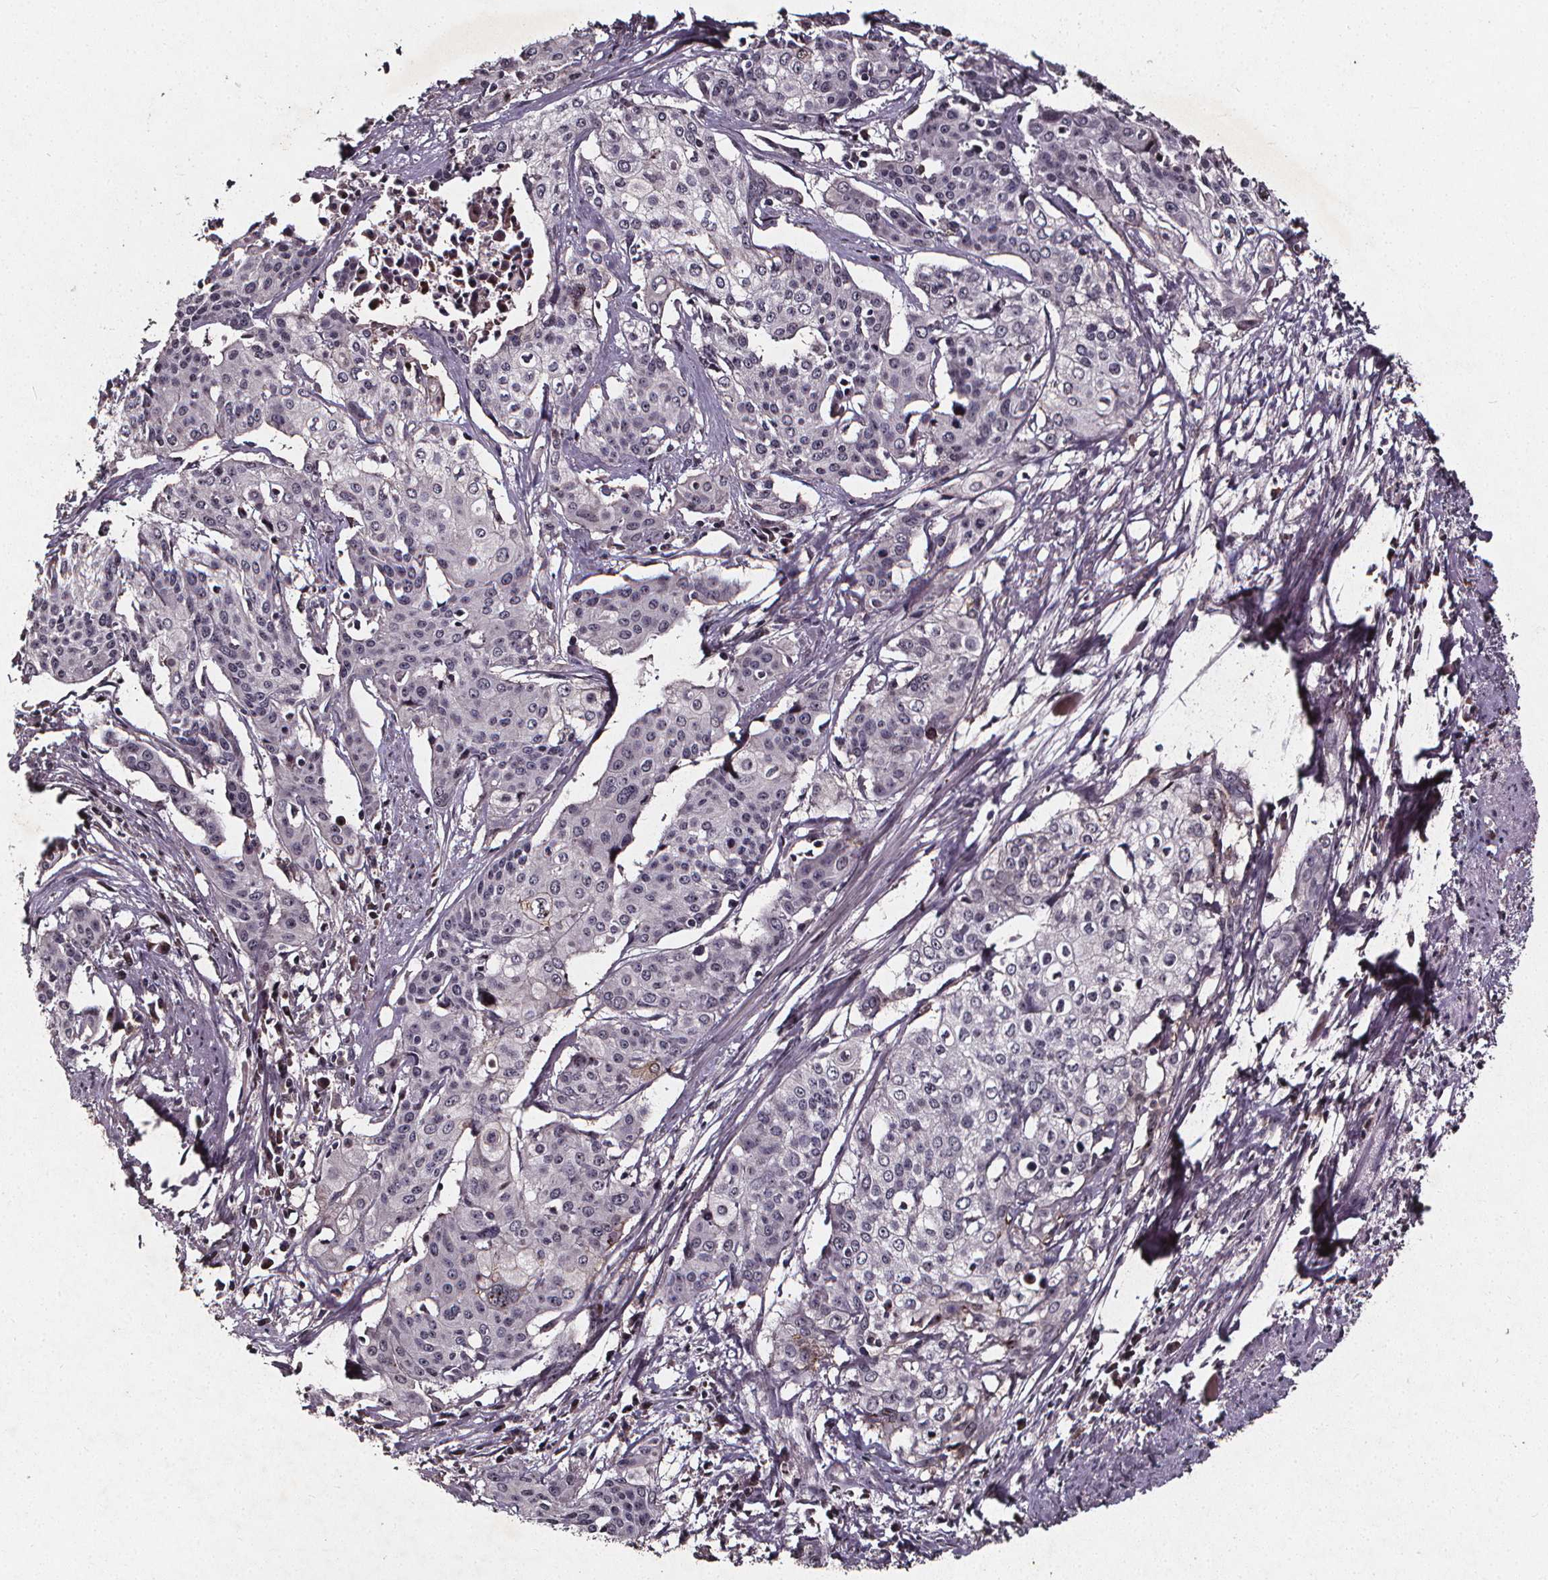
{"staining": {"intensity": "negative", "quantity": "none", "location": "none"}, "tissue": "cervical cancer", "cell_type": "Tumor cells", "image_type": "cancer", "snomed": [{"axis": "morphology", "description": "Squamous cell carcinoma, NOS"}, {"axis": "topography", "description": "Cervix"}], "caption": "Tumor cells show no significant expression in cervical cancer. (DAB (3,3'-diaminobenzidine) immunohistochemistry (IHC) with hematoxylin counter stain).", "gene": "SPAG8", "patient": {"sex": "female", "age": 39}}